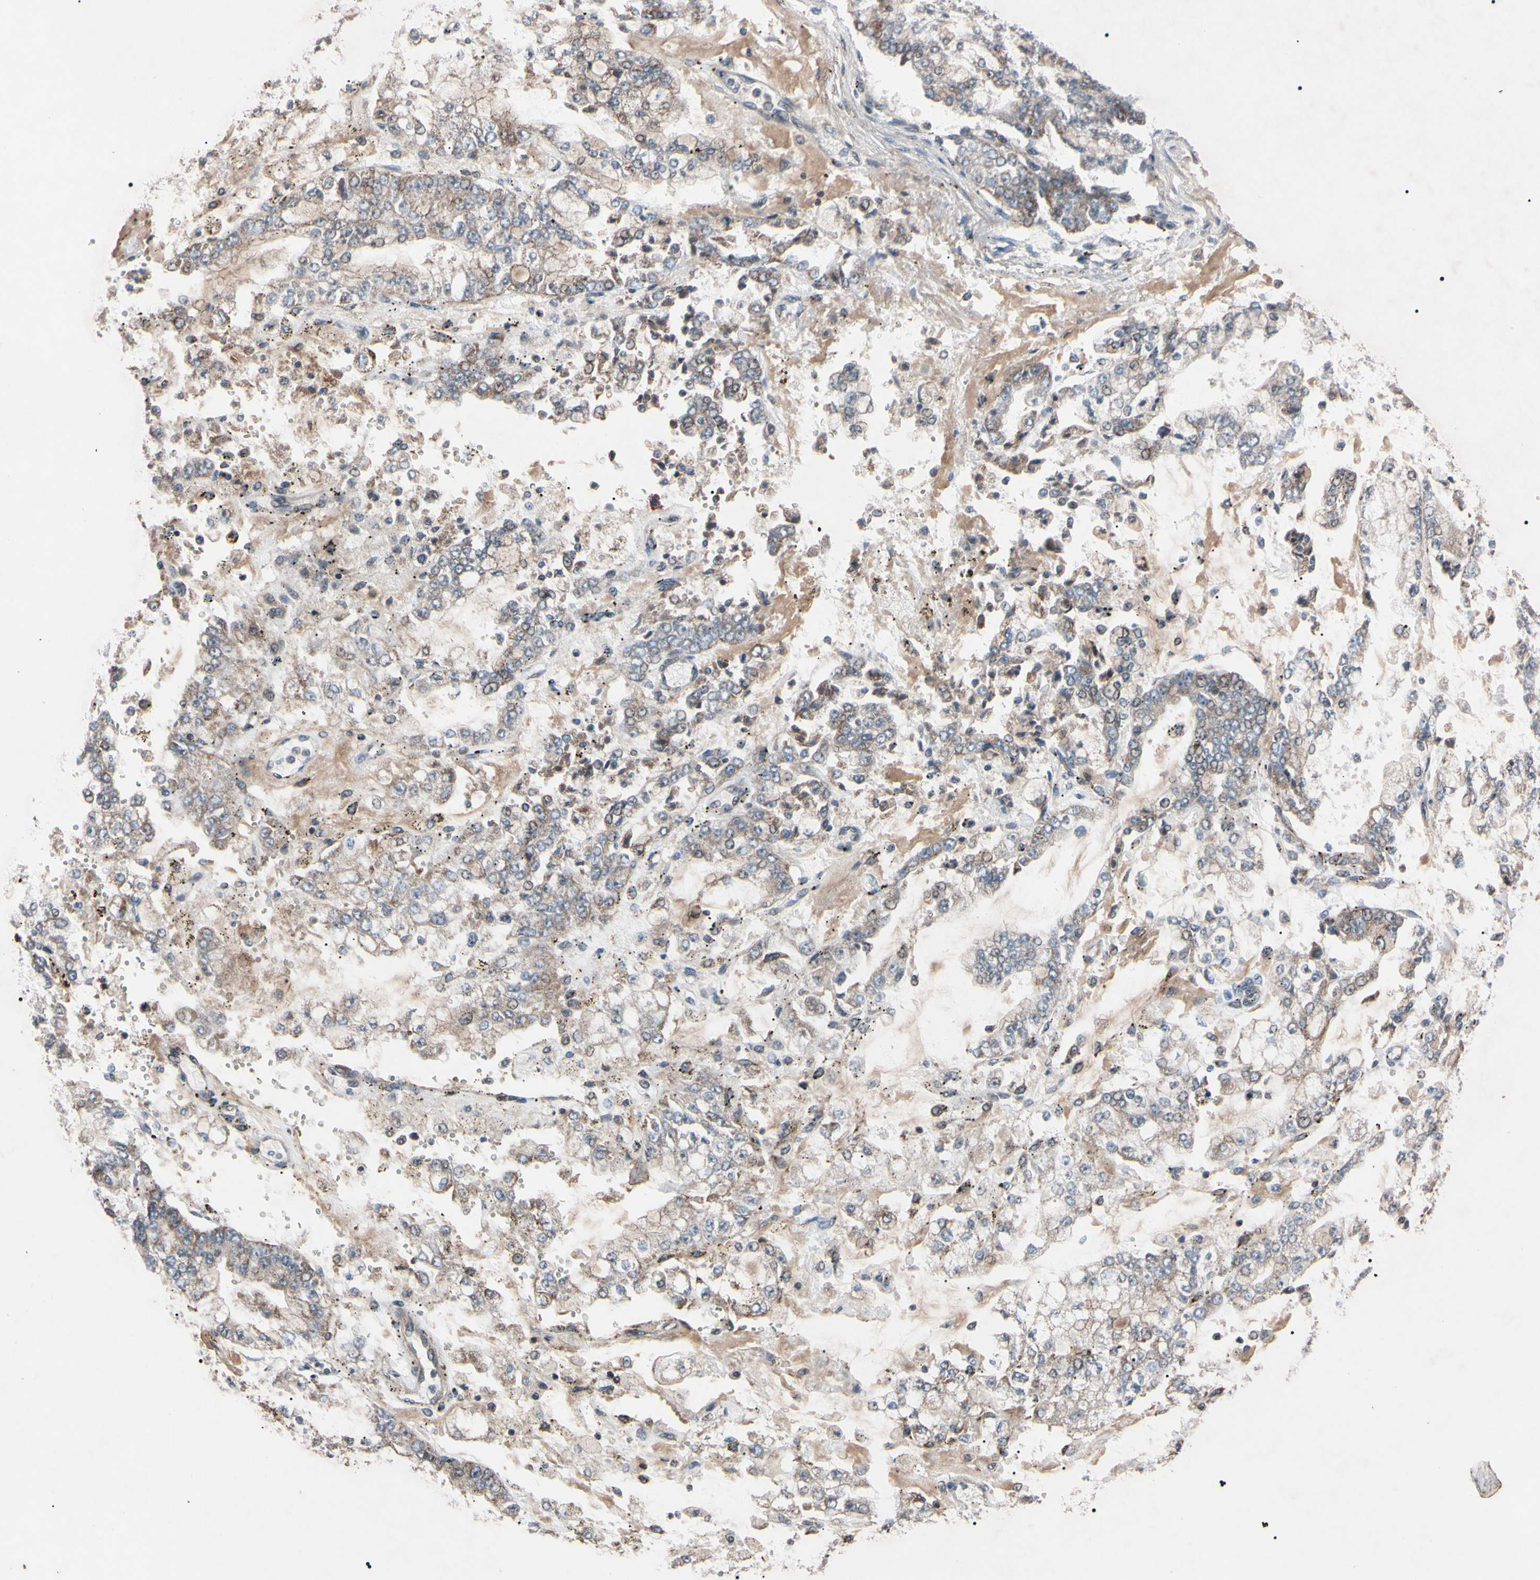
{"staining": {"intensity": "weak", "quantity": "<25%", "location": "cytoplasmic/membranous"}, "tissue": "stomach cancer", "cell_type": "Tumor cells", "image_type": "cancer", "snomed": [{"axis": "morphology", "description": "Adenocarcinoma, NOS"}, {"axis": "topography", "description": "Stomach"}], "caption": "High power microscopy micrograph of an IHC micrograph of stomach adenocarcinoma, revealing no significant expression in tumor cells.", "gene": "TNFRSF1A", "patient": {"sex": "male", "age": 76}}